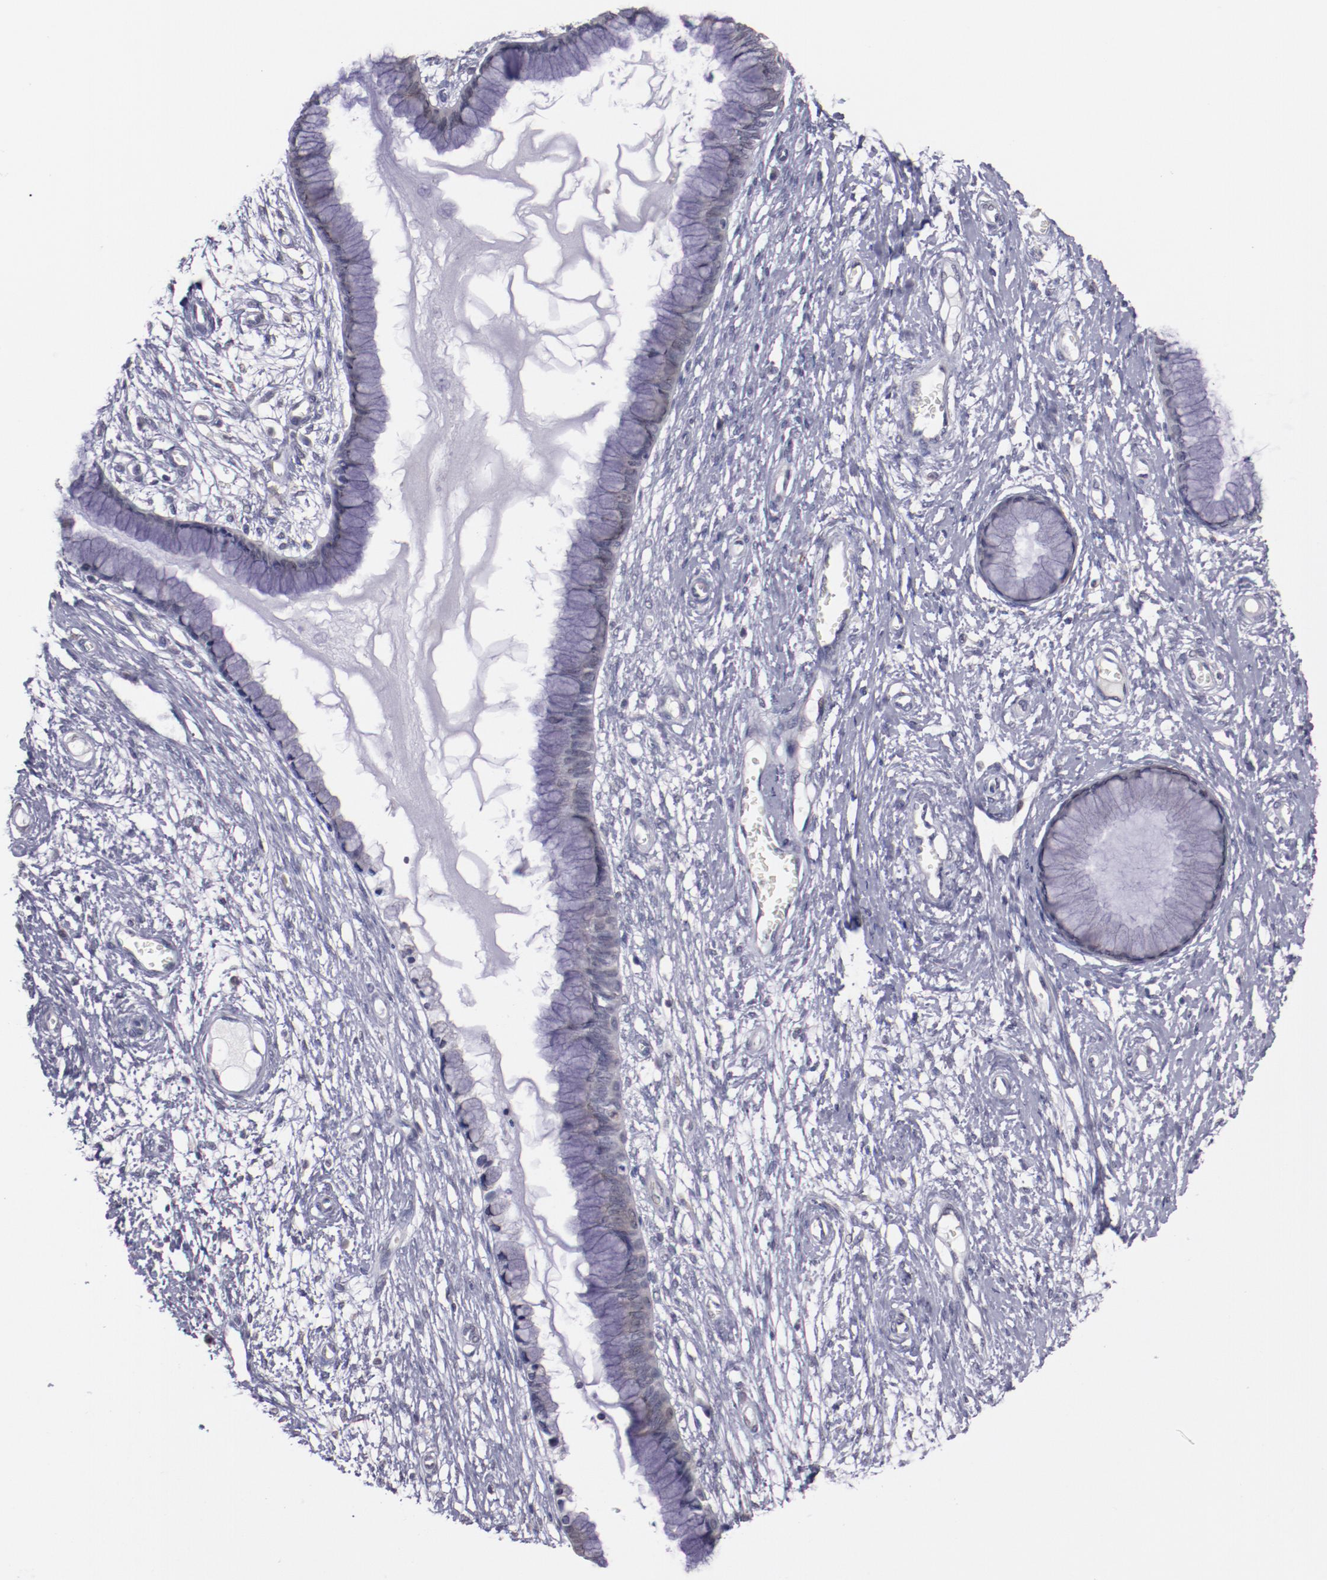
{"staining": {"intensity": "weak", "quantity": "<25%", "location": "cytoplasmic/membranous"}, "tissue": "cervix", "cell_type": "Glandular cells", "image_type": "normal", "snomed": [{"axis": "morphology", "description": "Normal tissue, NOS"}, {"axis": "topography", "description": "Cervix"}], "caption": "Protein analysis of benign cervix exhibits no significant positivity in glandular cells.", "gene": "NRXN3", "patient": {"sex": "female", "age": 55}}